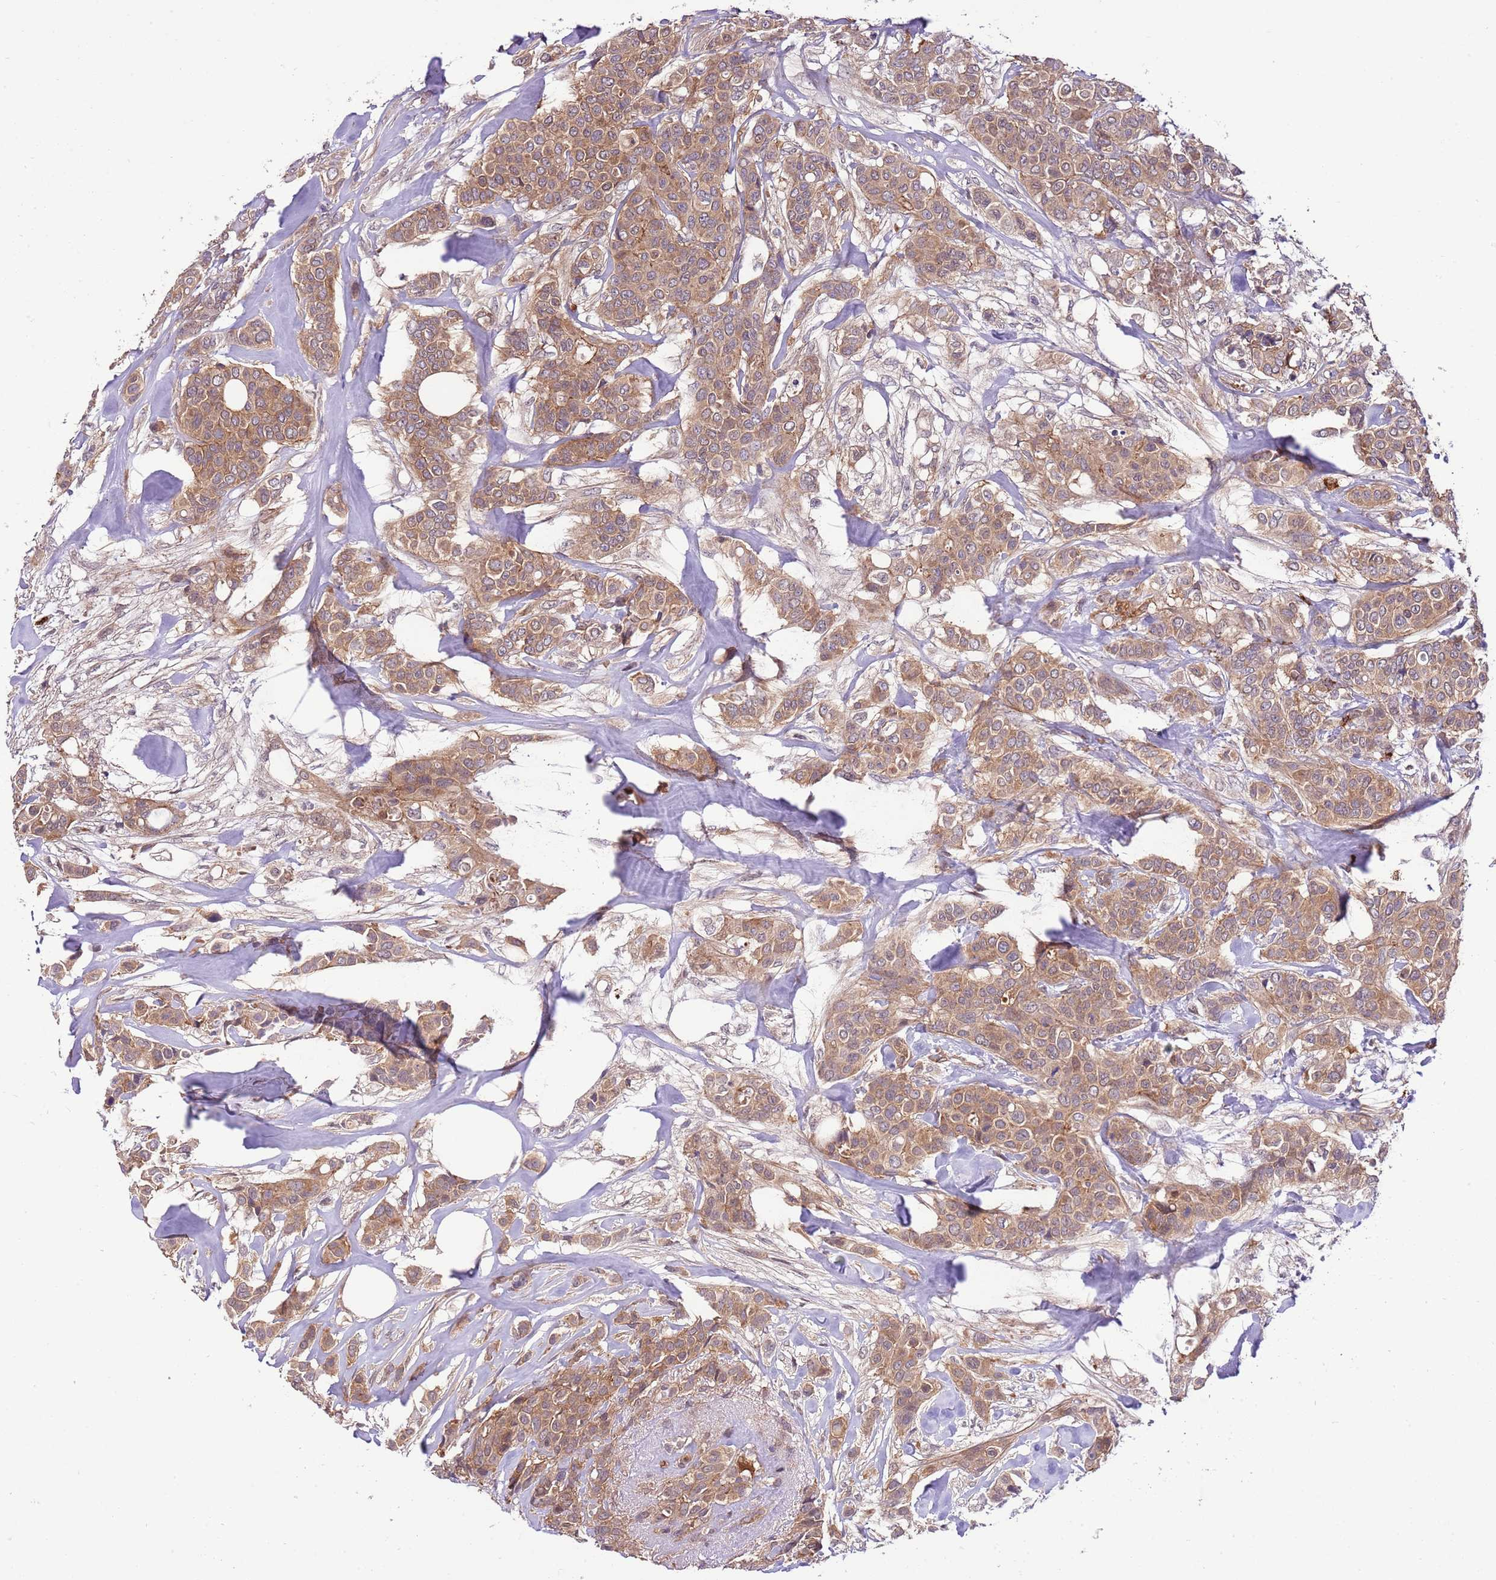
{"staining": {"intensity": "moderate", "quantity": ">75%", "location": "cytoplasmic/membranous"}, "tissue": "breast cancer", "cell_type": "Tumor cells", "image_type": "cancer", "snomed": [{"axis": "morphology", "description": "Lobular carcinoma"}, {"axis": "topography", "description": "Breast"}], "caption": "Immunohistochemistry (IHC) micrograph of human breast lobular carcinoma stained for a protein (brown), which demonstrates medium levels of moderate cytoplasmic/membranous expression in about >75% of tumor cells.", "gene": "DONSON", "patient": {"sex": "female", "age": 51}}